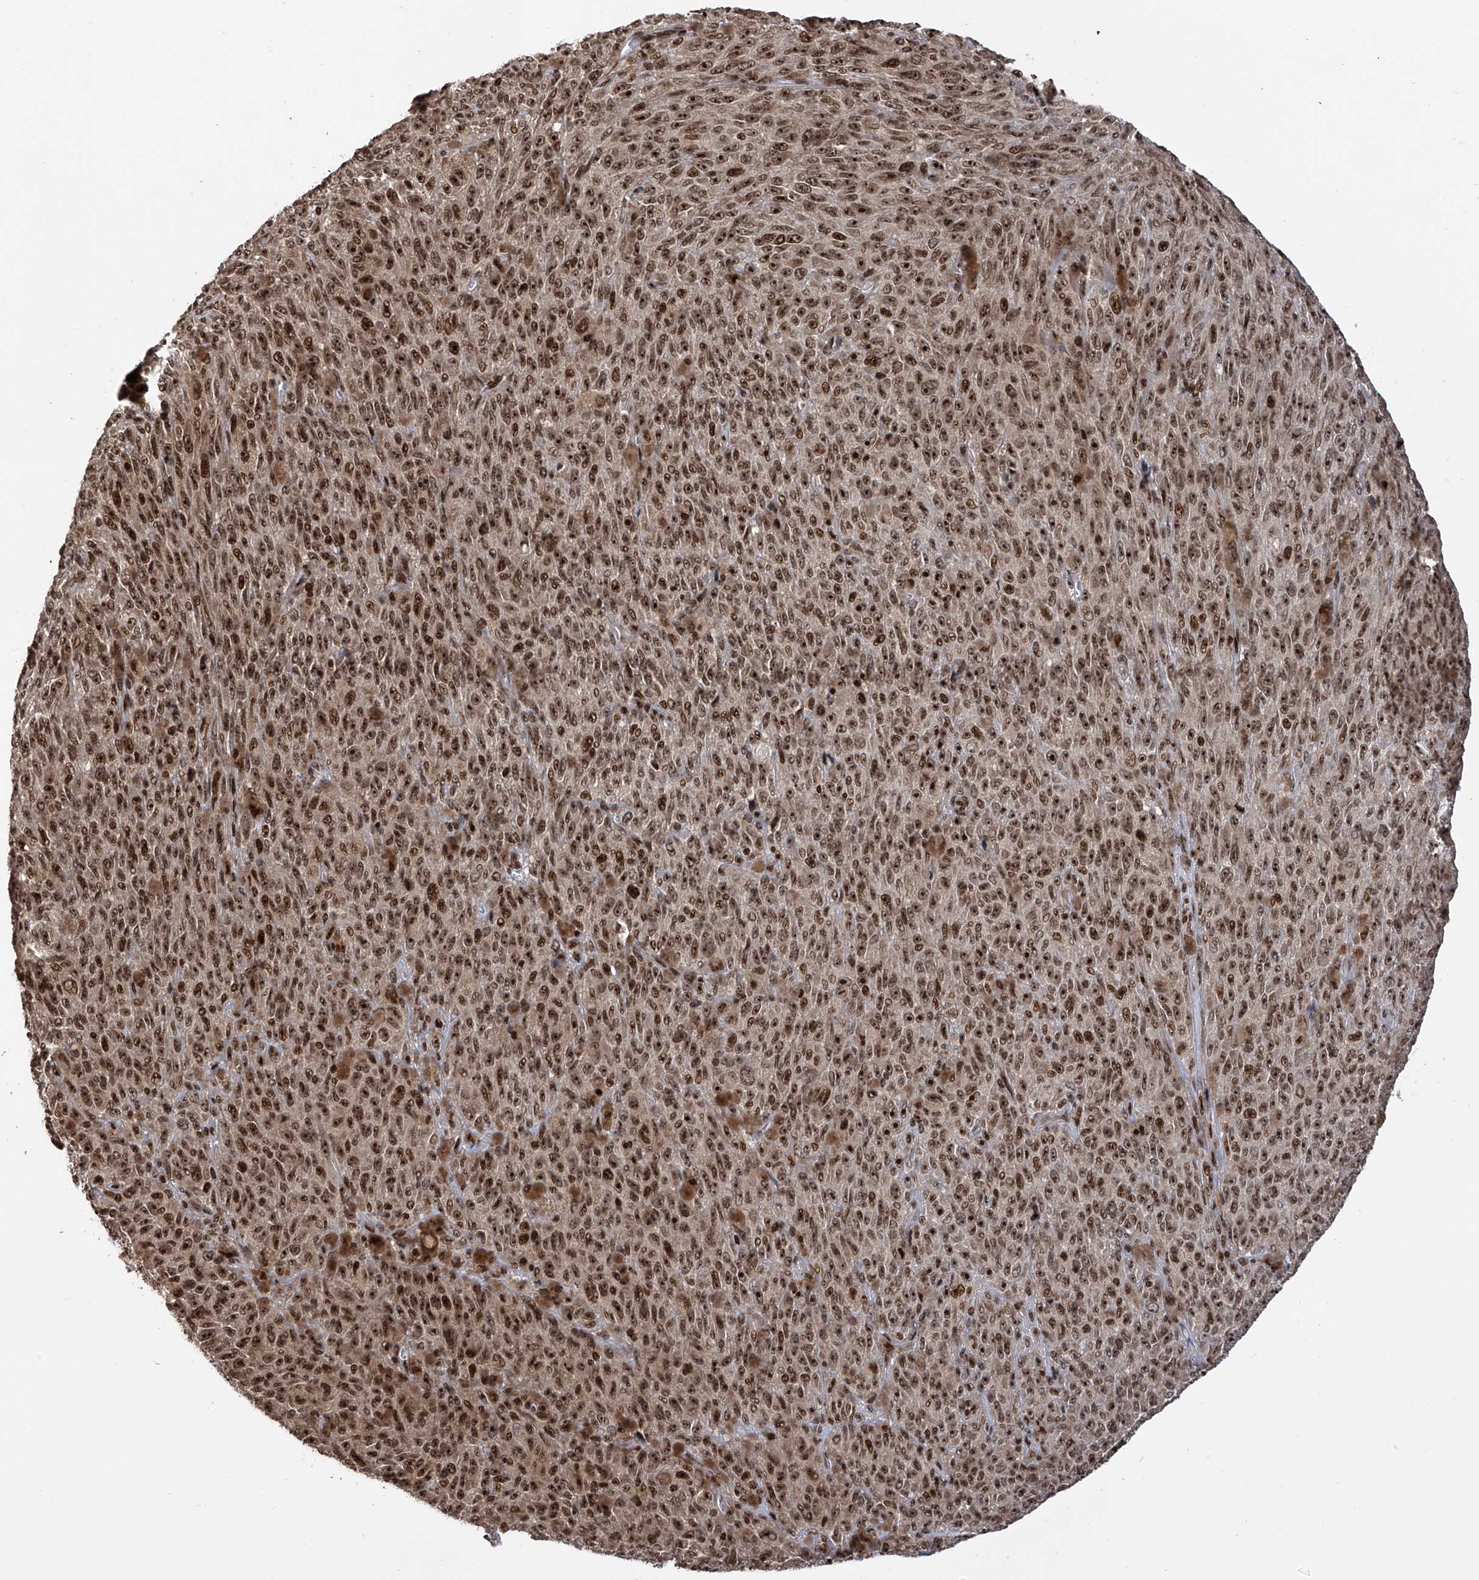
{"staining": {"intensity": "strong", "quantity": ">75%", "location": "nuclear"}, "tissue": "melanoma", "cell_type": "Tumor cells", "image_type": "cancer", "snomed": [{"axis": "morphology", "description": "Malignant melanoma, NOS"}, {"axis": "topography", "description": "Skin"}], "caption": "Melanoma stained for a protein demonstrates strong nuclear positivity in tumor cells. (Brightfield microscopy of DAB IHC at high magnification).", "gene": "PAK1IP1", "patient": {"sex": "female", "age": 82}}